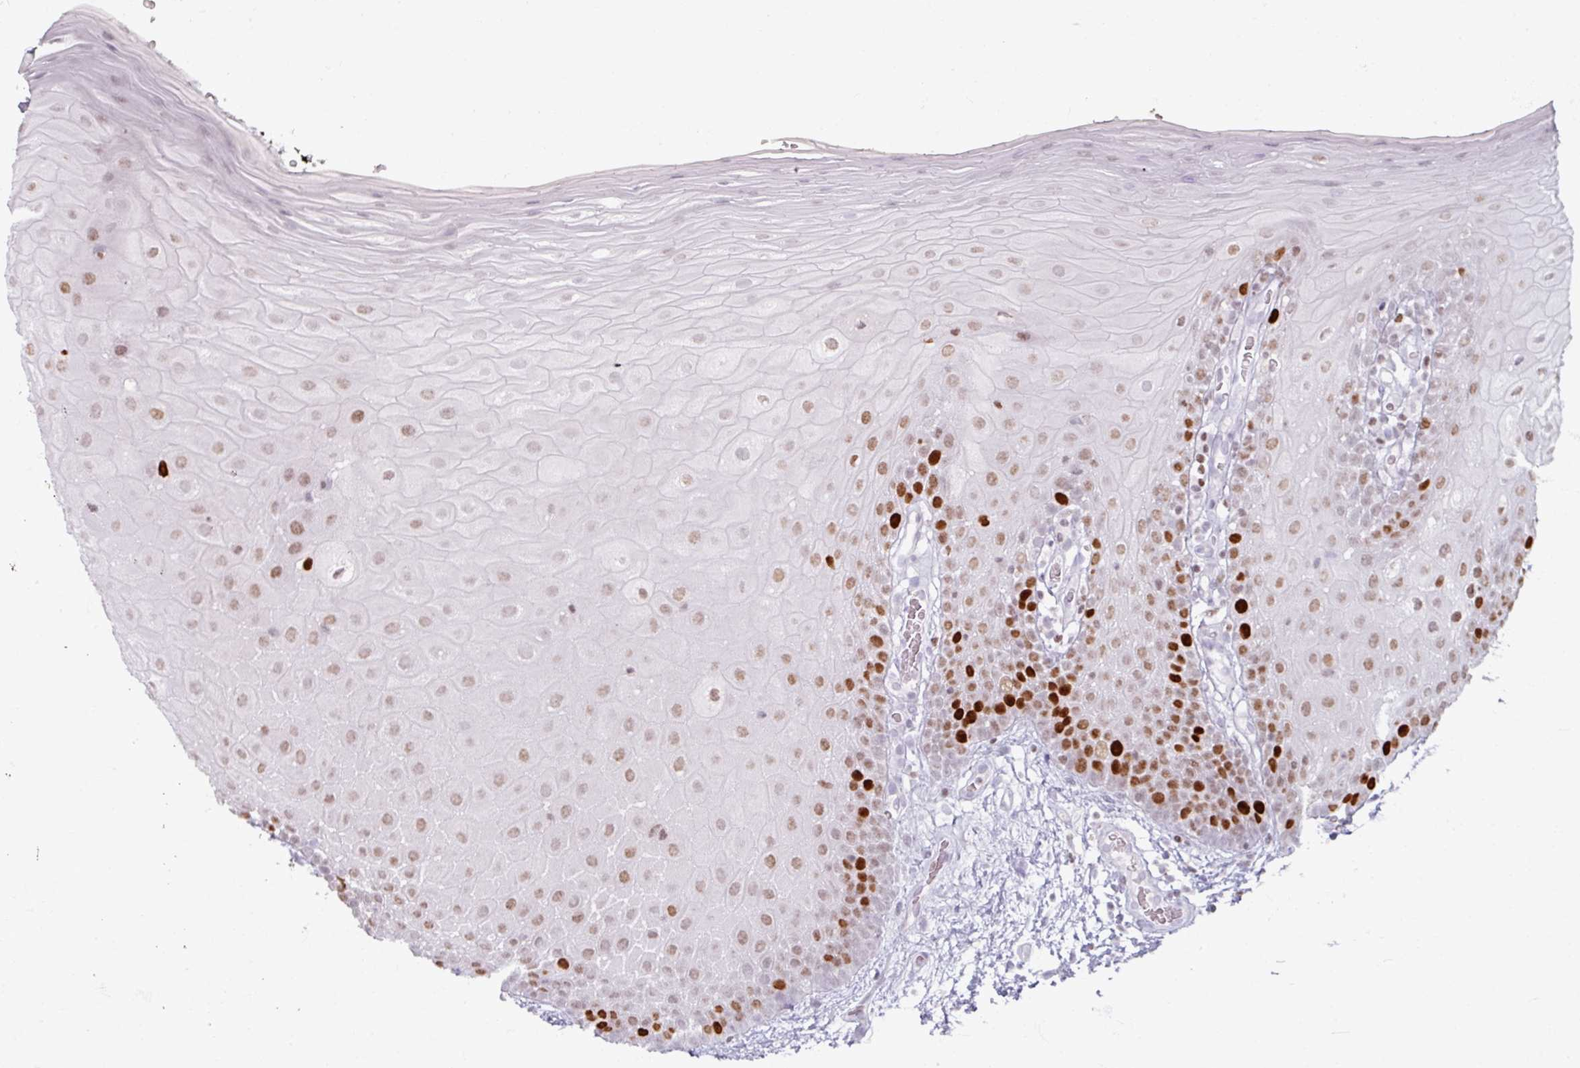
{"staining": {"intensity": "strong", "quantity": "25%-75%", "location": "nuclear"}, "tissue": "oral mucosa", "cell_type": "Squamous epithelial cells", "image_type": "normal", "snomed": [{"axis": "morphology", "description": "Normal tissue, NOS"}, {"axis": "morphology", "description": "Squamous cell carcinoma, NOS"}, {"axis": "topography", "description": "Oral tissue"}, {"axis": "topography", "description": "Tounge, NOS"}, {"axis": "topography", "description": "Head-Neck"}], "caption": "Squamous epithelial cells display high levels of strong nuclear staining in about 25%-75% of cells in unremarkable oral mucosa. The staining was performed using DAB to visualize the protein expression in brown, while the nuclei were stained in blue with hematoxylin (Magnification: 20x).", "gene": "ATAD2", "patient": {"sex": "male", "age": 76}}